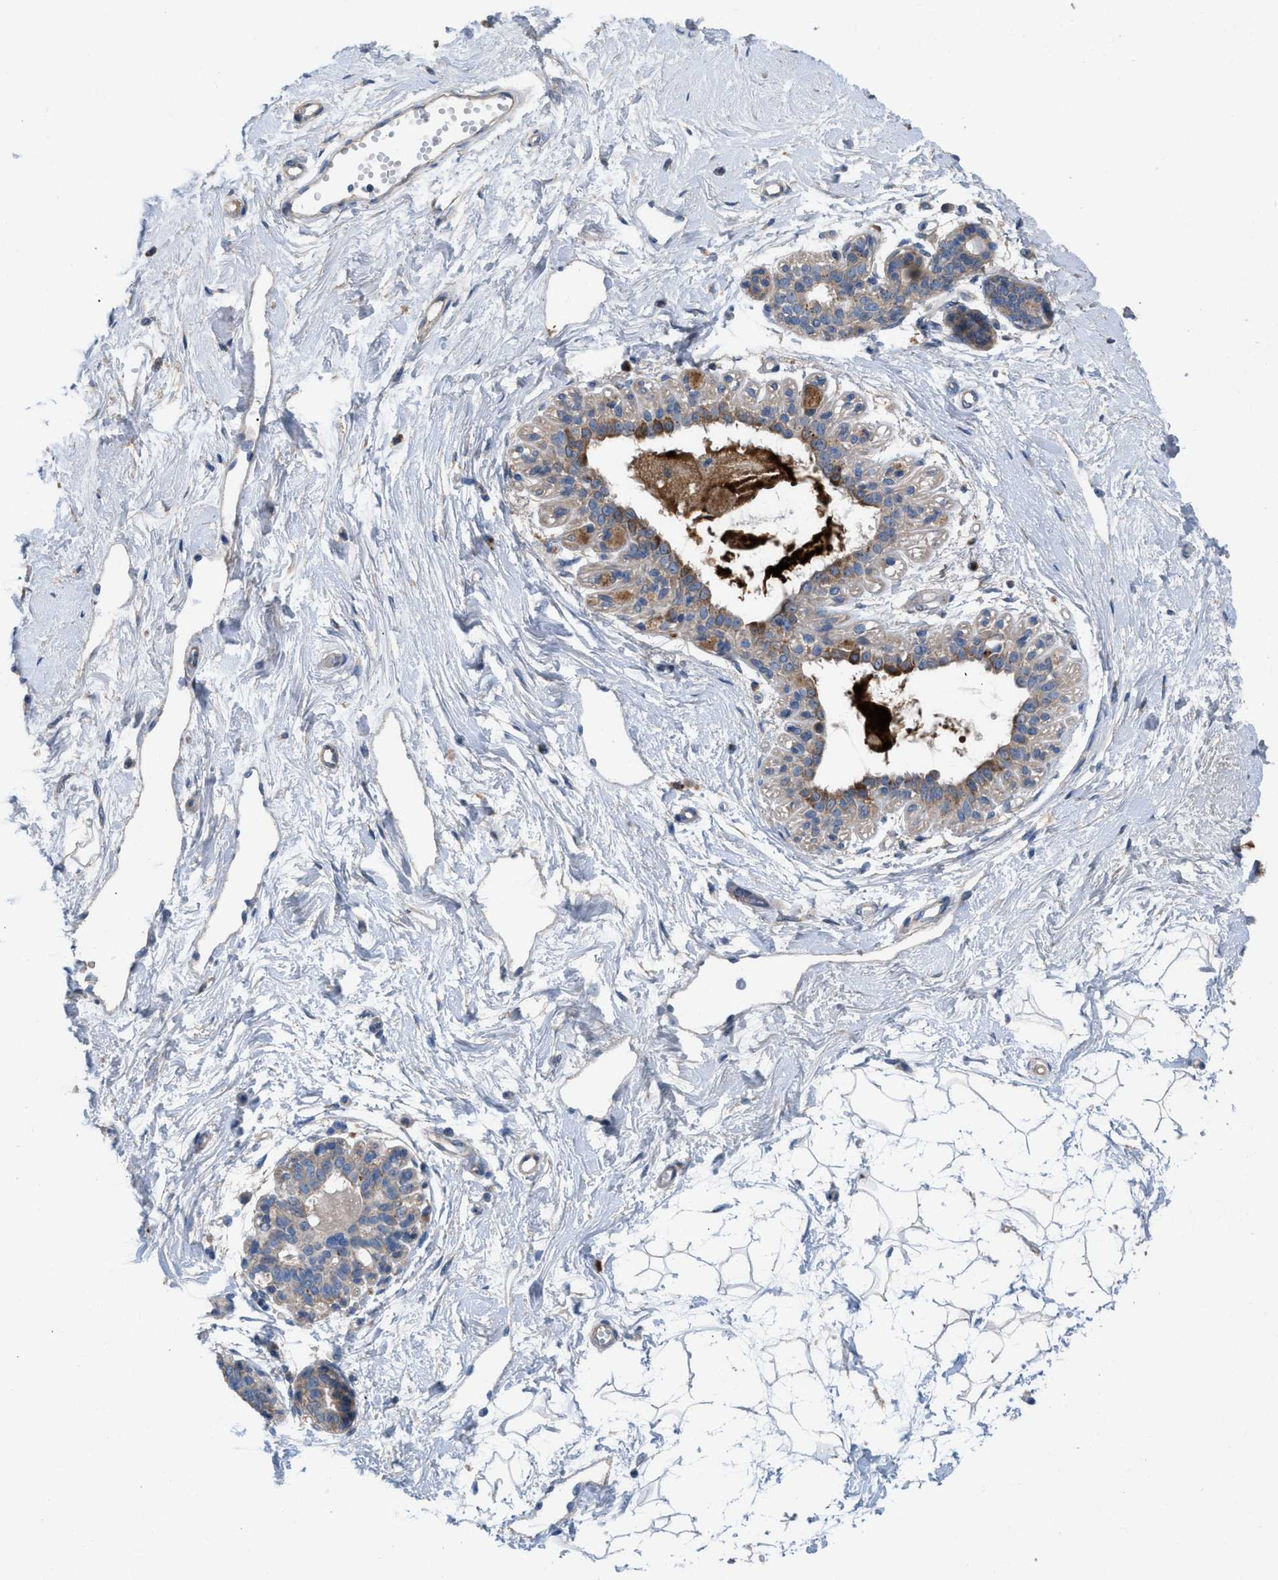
{"staining": {"intensity": "negative", "quantity": "none", "location": "none"}, "tissue": "breast", "cell_type": "Adipocytes", "image_type": "normal", "snomed": [{"axis": "morphology", "description": "Normal tissue, NOS"}, {"axis": "topography", "description": "Breast"}], "caption": "Immunohistochemical staining of benign human breast shows no significant positivity in adipocytes. Nuclei are stained in blue.", "gene": "PLPPR5", "patient": {"sex": "female", "age": 45}}